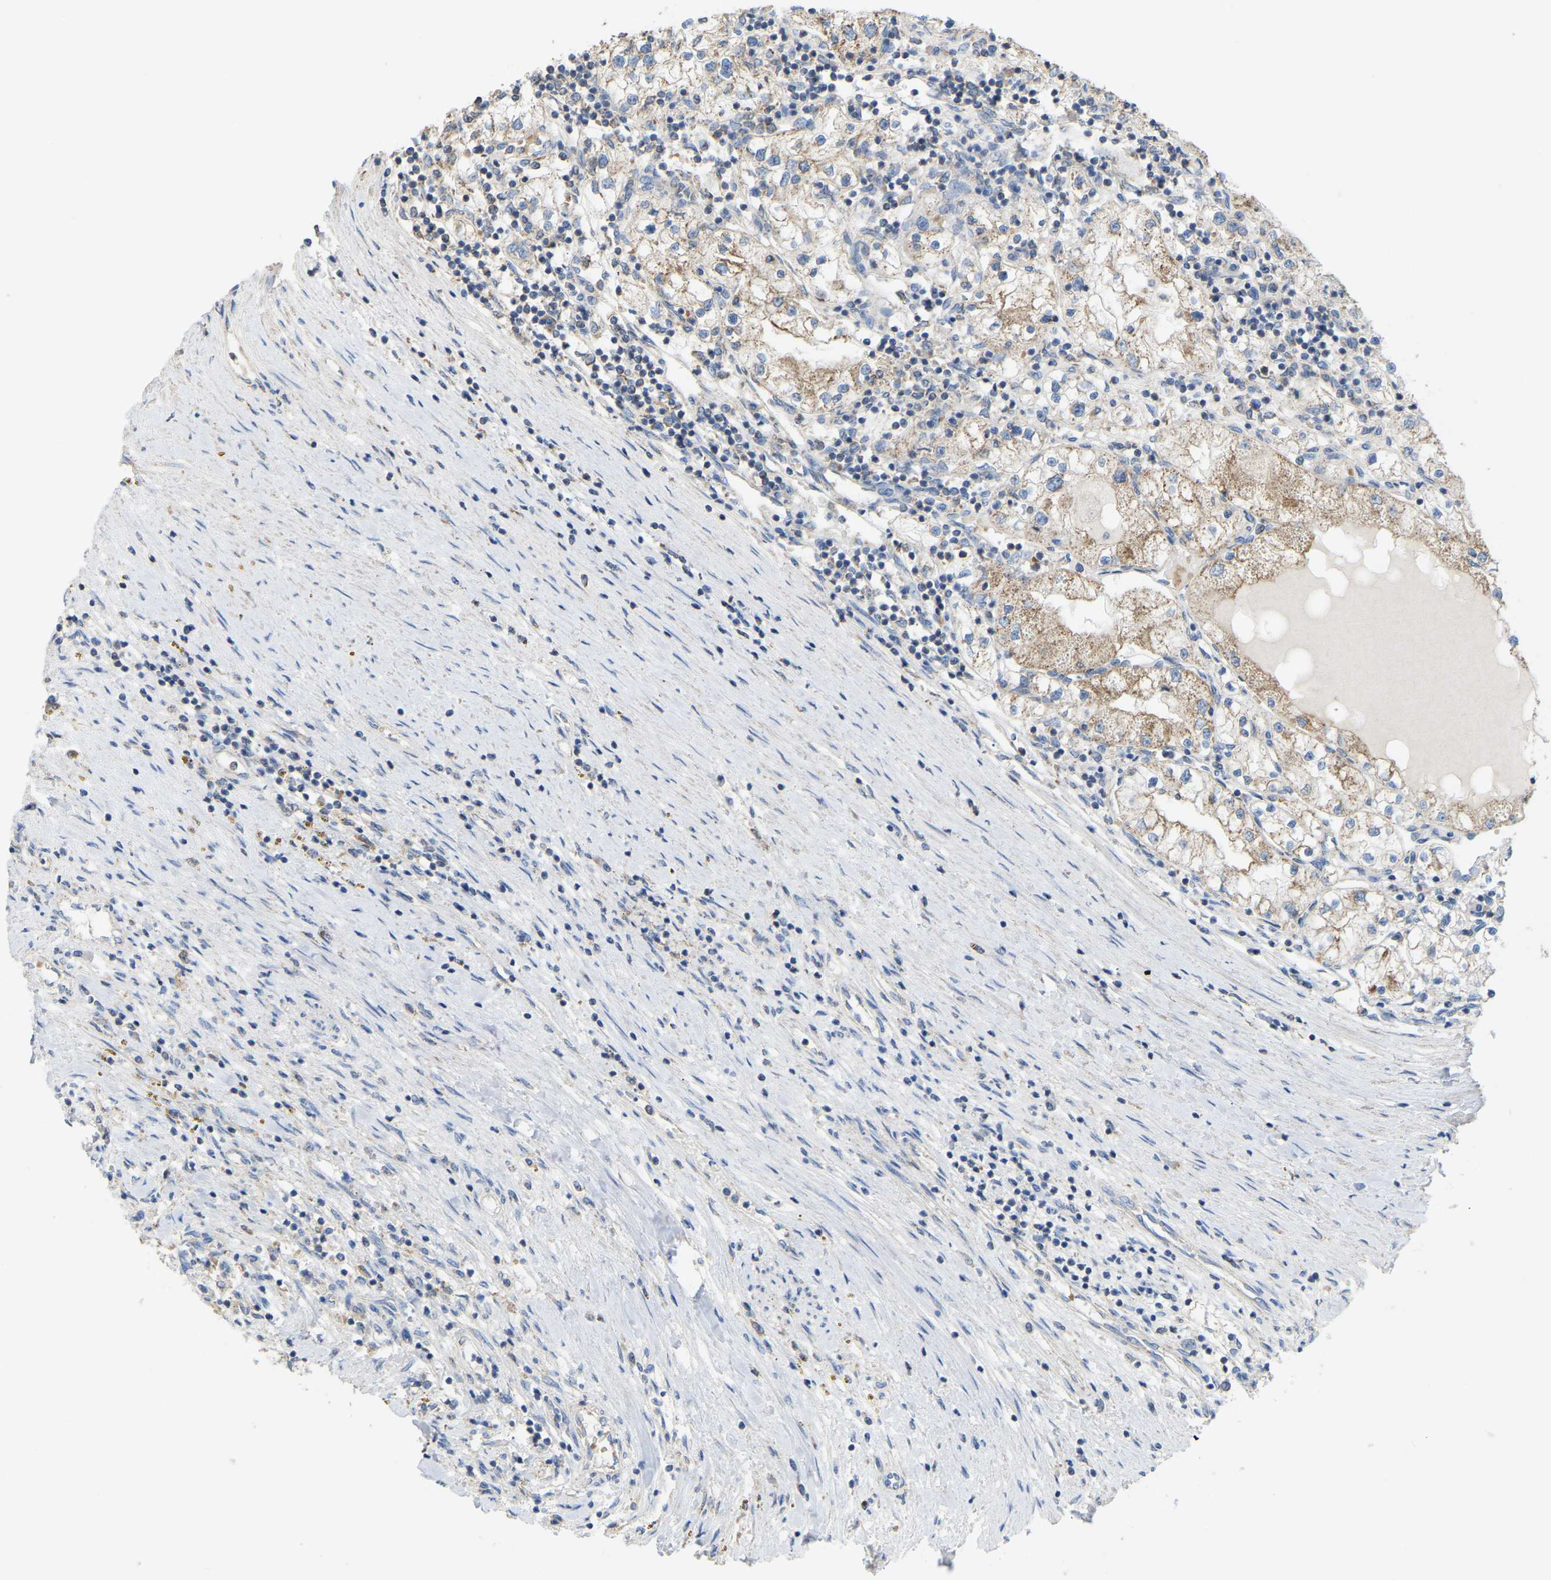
{"staining": {"intensity": "moderate", "quantity": "25%-75%", "location": "cytoplasmic/membranous"}, "tissue": "renal cancer", "cell_type": "Tumor cells", "image_type": "cancer", "snomed": [{"axis": "morphology", "description": "Adenocarcinoma, NOS"}, {"axis": "topography", "description": "Kidney"}], "caption": "Renal adenocarcinoma tissue shows moderate cytoplasmic/membranous staining in about 25%-75% of tumor cells (DAB (3,3'-diaminobenzidine) IHC with brightfield microscopy, high magnification).", "gene": "SERPINB5", "patient": {"sex": "male", "age": 68}}